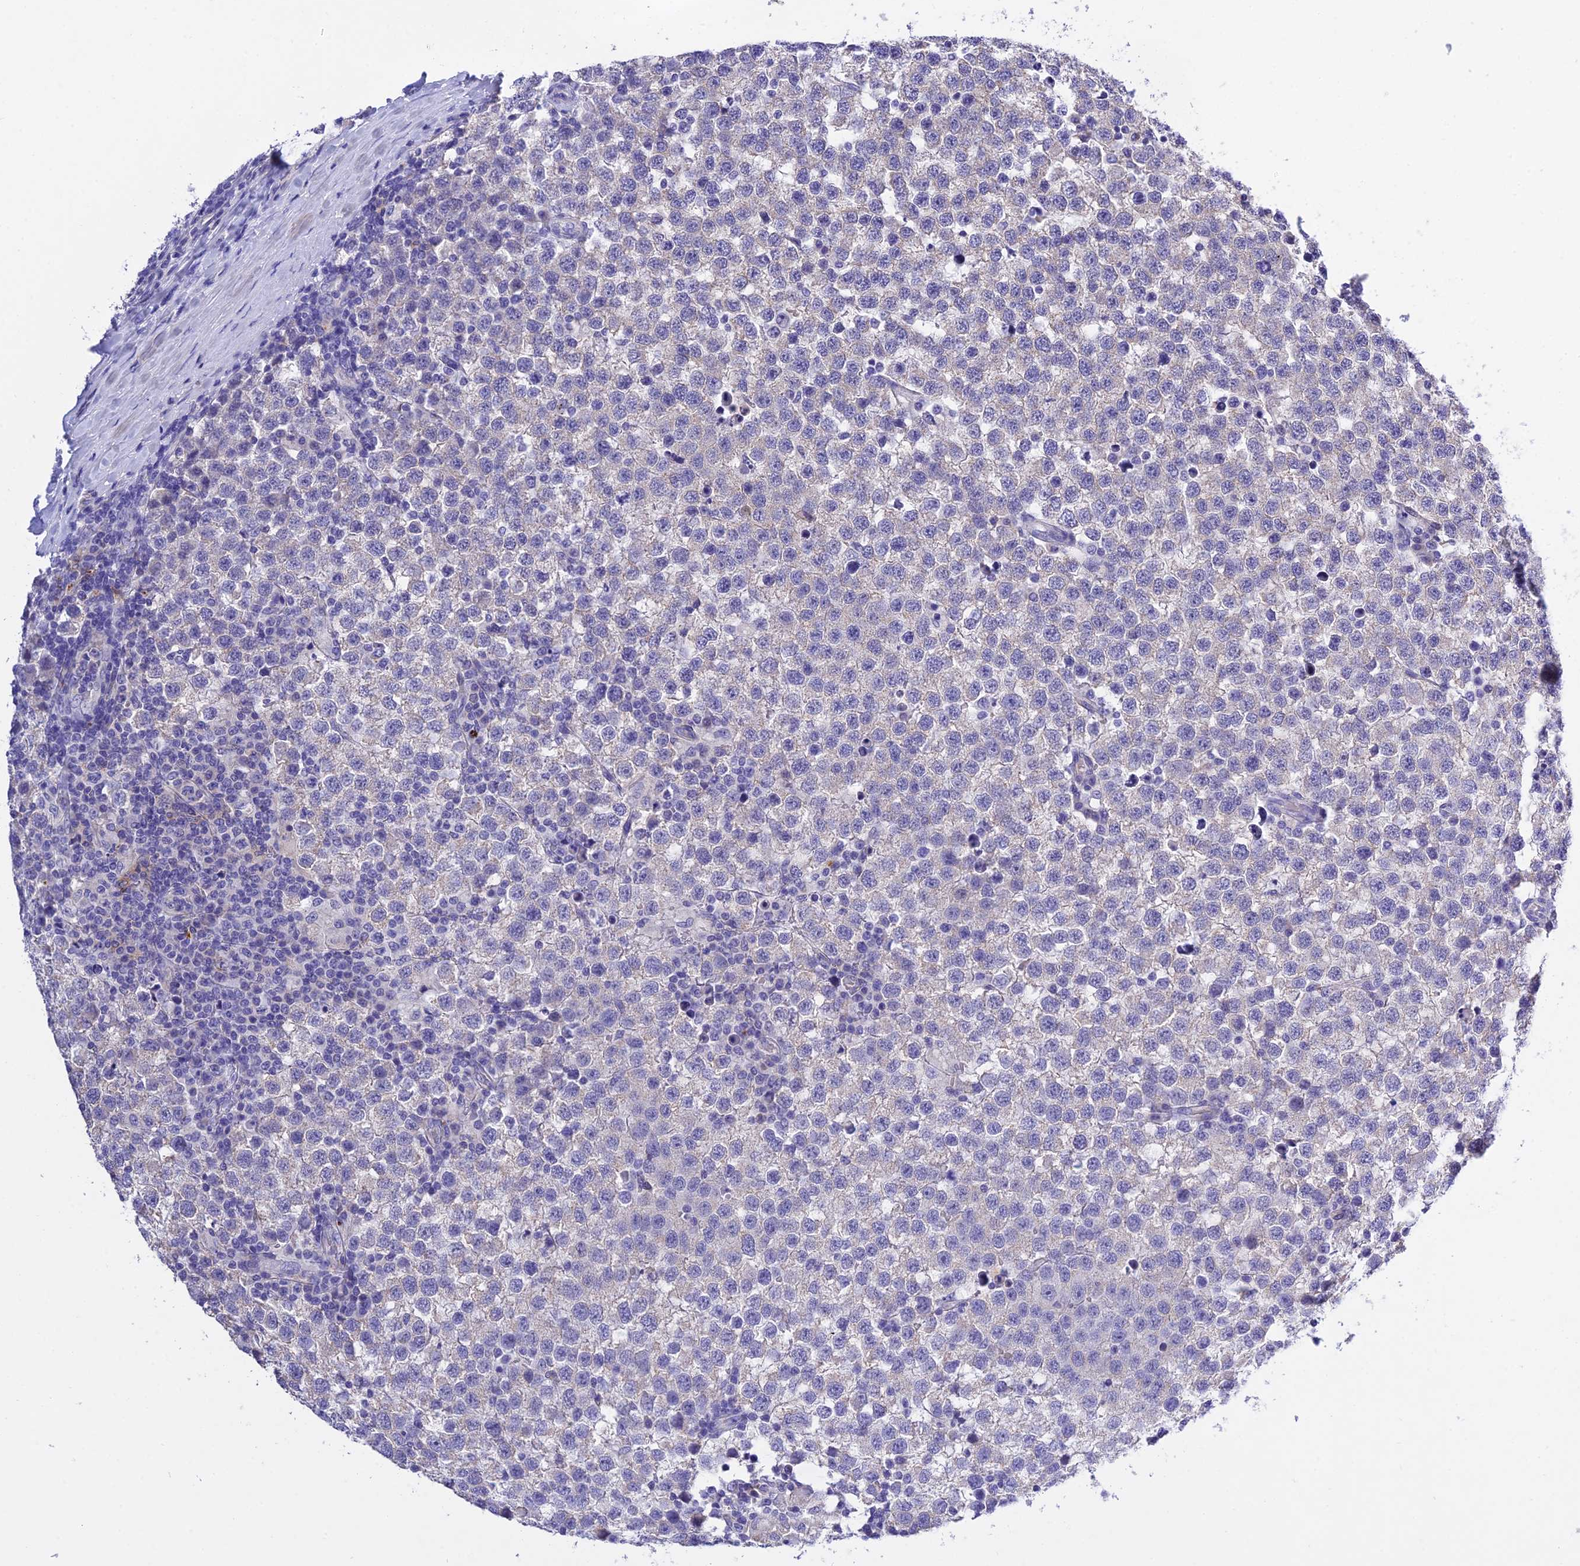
{"staining": {"intensity": "negative", "quantity": "none", "location": "none"}, "tissue": "testis cancer", "cell_type": "Tumor cells", "image_type": "cancer", "snomed": [{"axis": "morphology", "description": "Seminoma, NOS"}, {"axis": "topography", "description": "Testis"}], "caption": "Micrograph shows no significant protein expression in tumor cells of seminoma (testis). (DAB immunohistochemistry (IHC) with hematoxylin counter stain).", "gene": "MS4A5", "patient": {"sex": "male", "age": 34}}